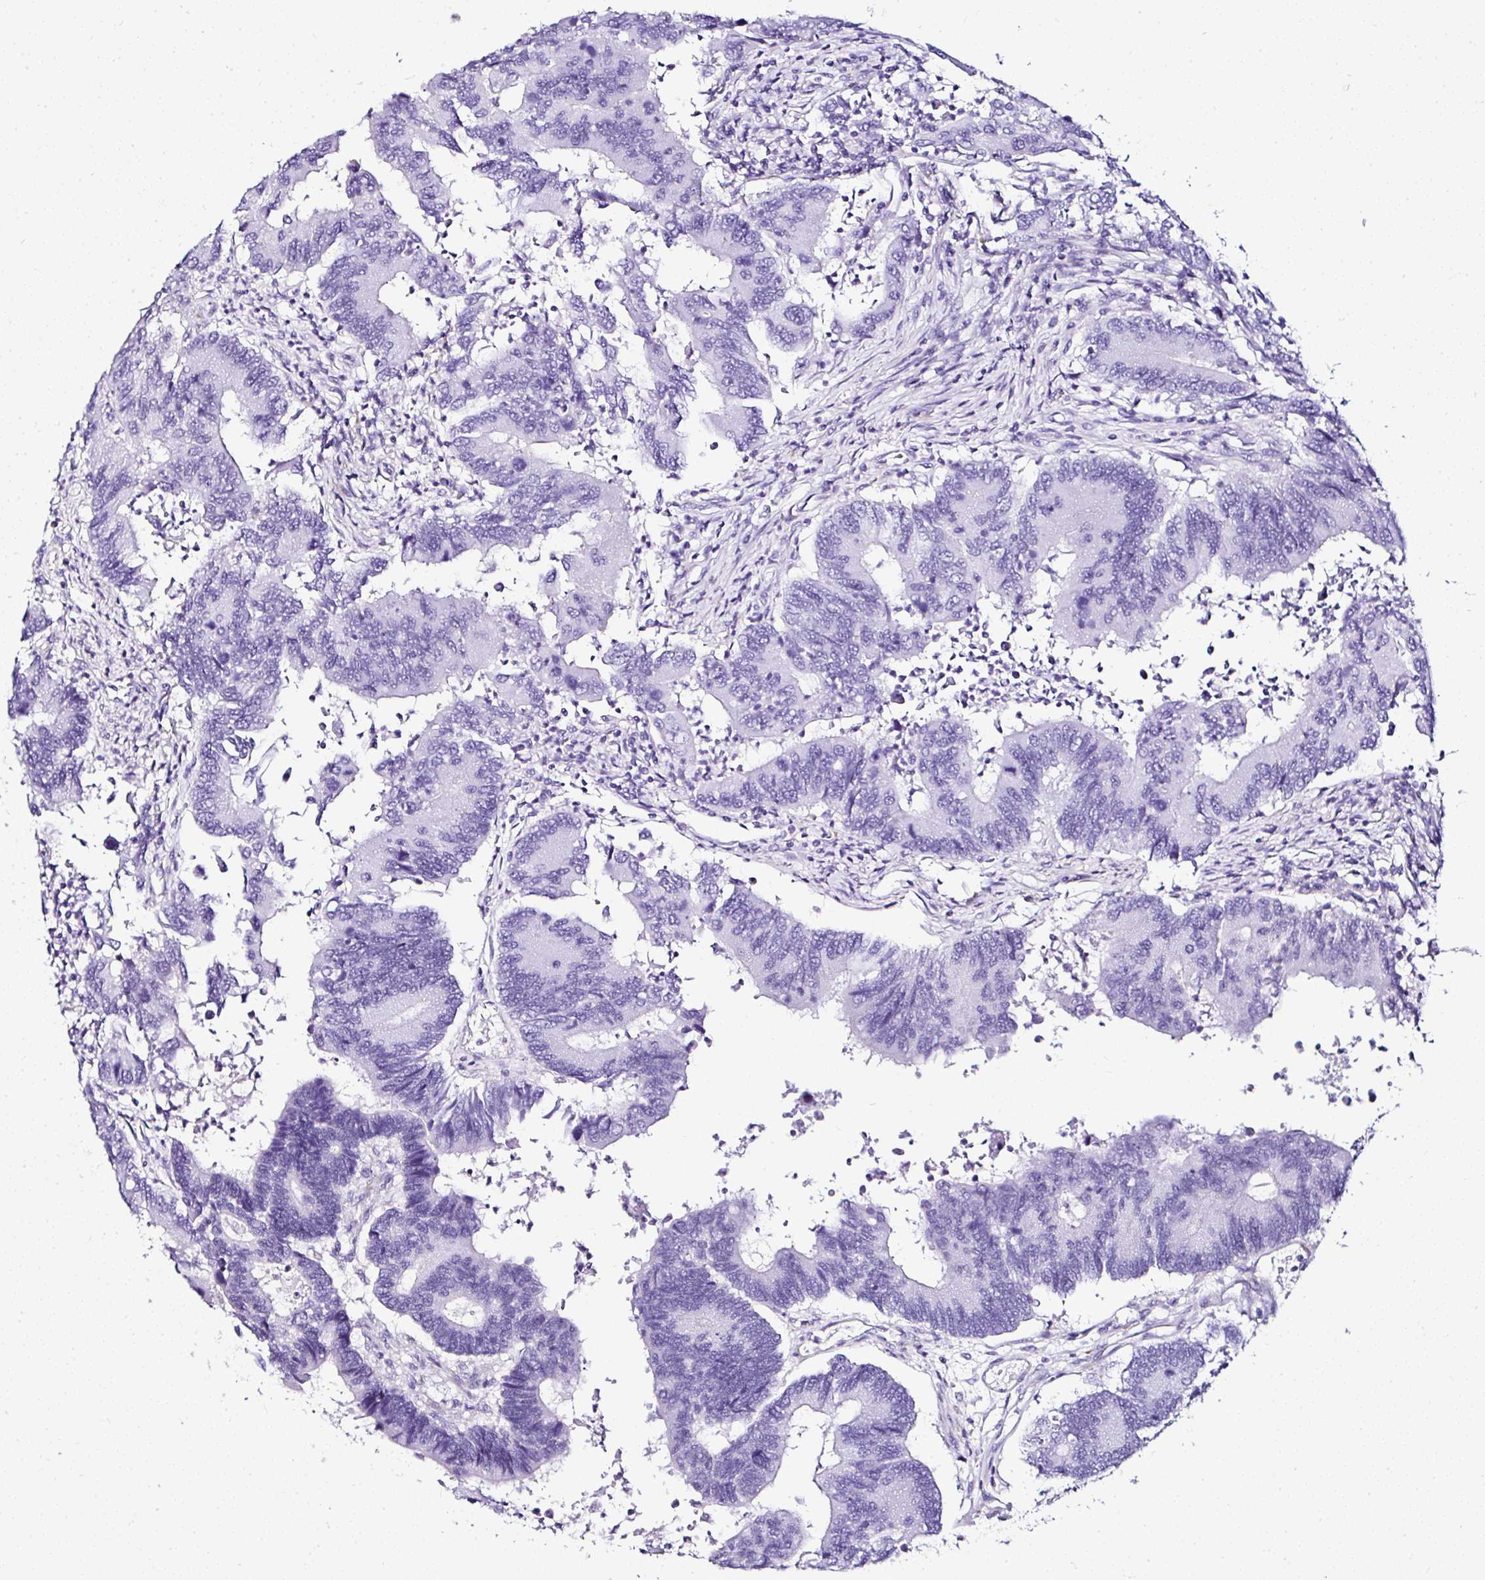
{"staining": {"intensity": "negative", "quantity": "none", "location": "none"}, "tissue": "colorectal cancer", "cell_type": "Tumor cells", "image_type": "cancer", "snomed": [{"axis": "morphology", "description": "Adenocarcinoma, NOS"}, {"axis": "topography", "description": "Colon"}], "caption": "A histopathology image of colorectal cancer (adenocarcinoma) stained for a protein demonstrates no brown staining in tumor cells. The staining is performed using DAB (3,3'-diaminobenzidine) brown chromogen with nuclei counter-stained in using hematoxylin.", "gene": "DEPDC5", "patient": {"sex": "female", "age": 67}}